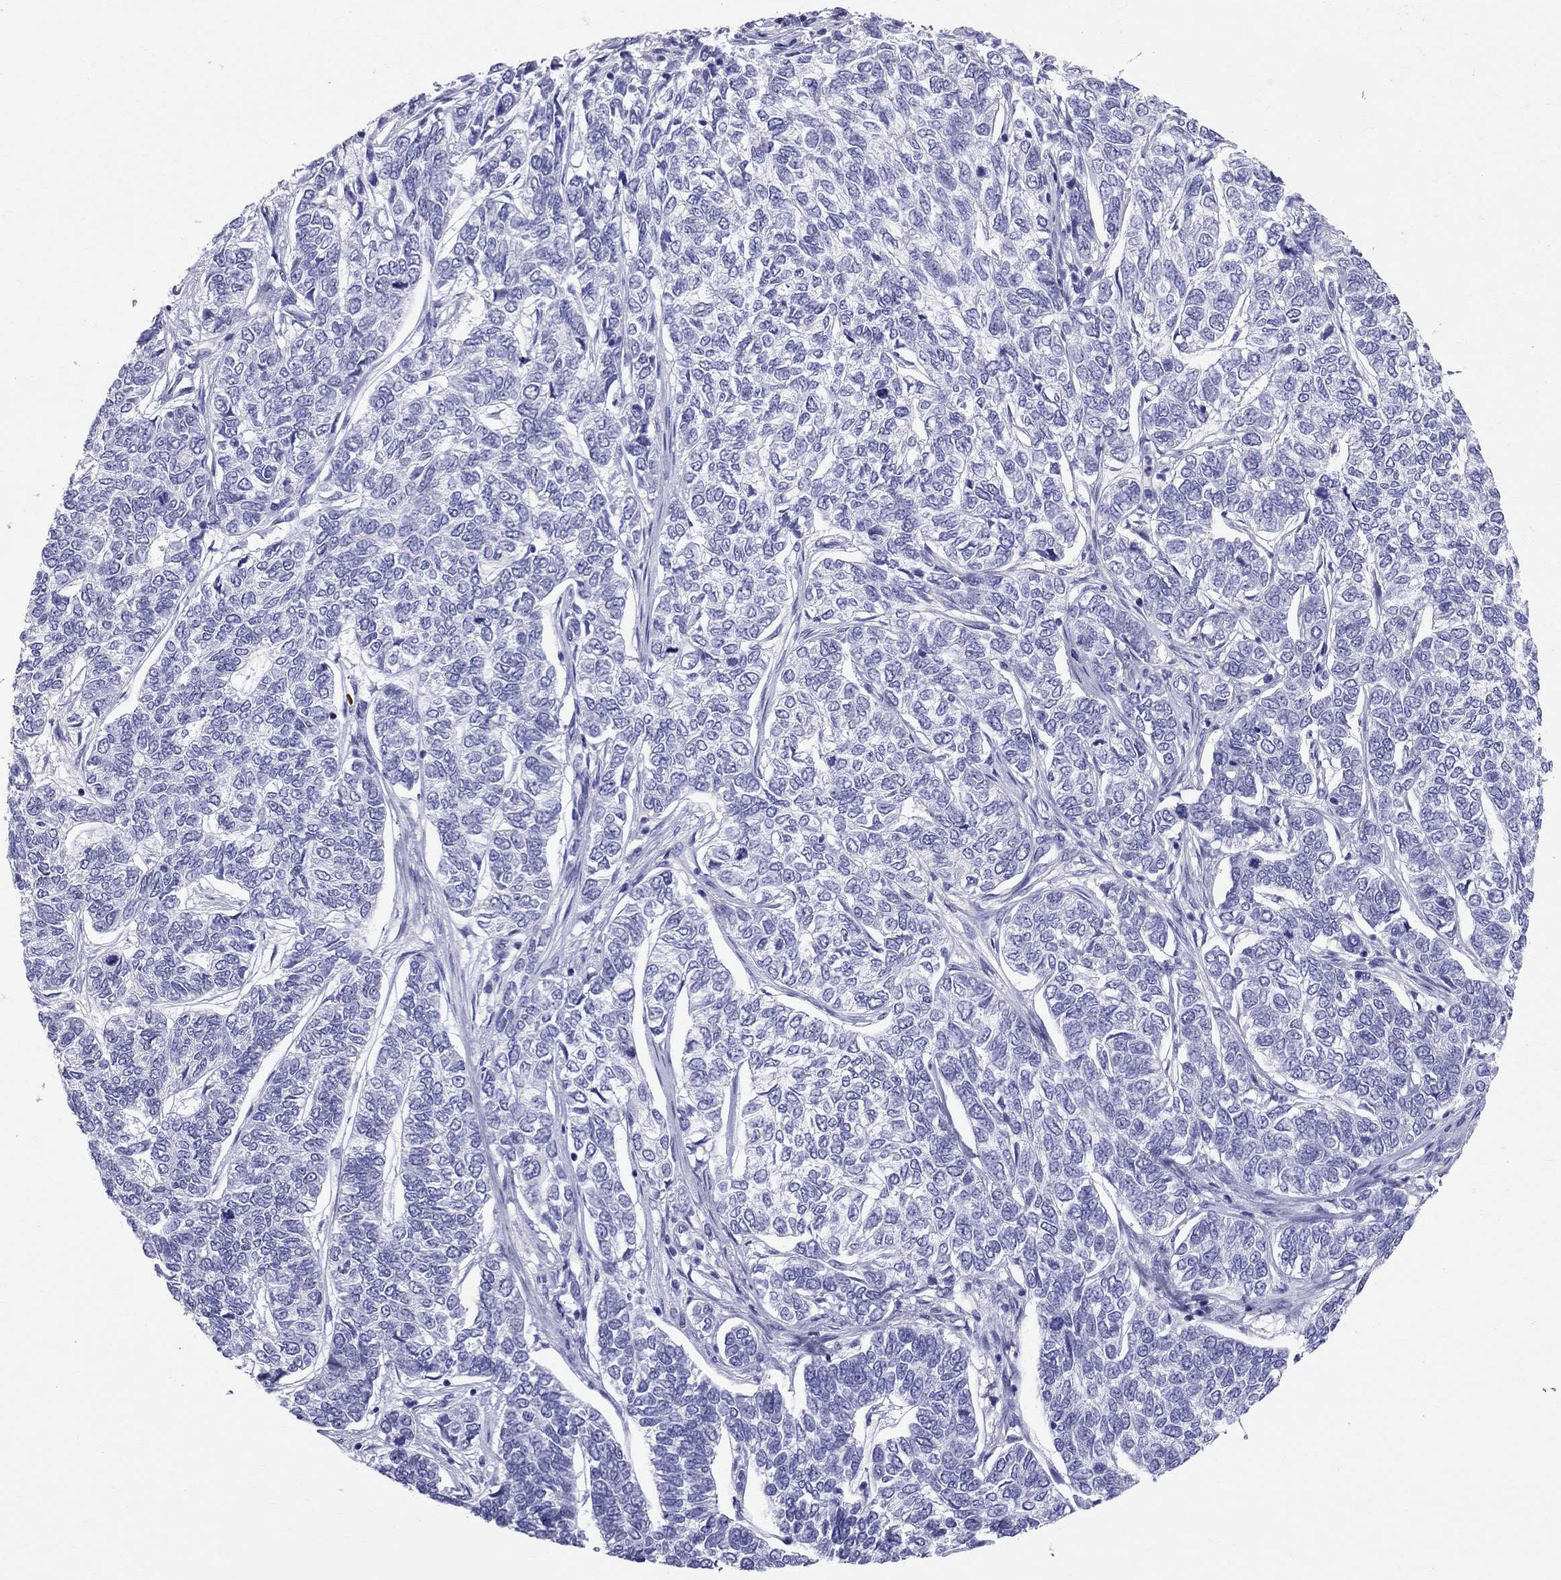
{"staining": {"intensity": "negative", "quantity": "none", "location": "none"}, "tissue": "skin cancer", "cell_type": "Tumor cells", "image_type": "cancer", "snomed": [{"axis": "morphology", "description": "Basal cell carcinoma"}, {"axis": "topography", "description": "Skin"}], "caption": "Immunohistochemistry micrograph of skin cancer (basal cell carcinoma) stained for a protein (brown), which reveals no positivity in tumor cells. Brightfield microscopy of immunohistochemistry stained with DAB (brown) and hematoxylin (blue), captured at high magnification.", "gene": "DNAAF6", "patient": {"sex": "female", "age": 65}}